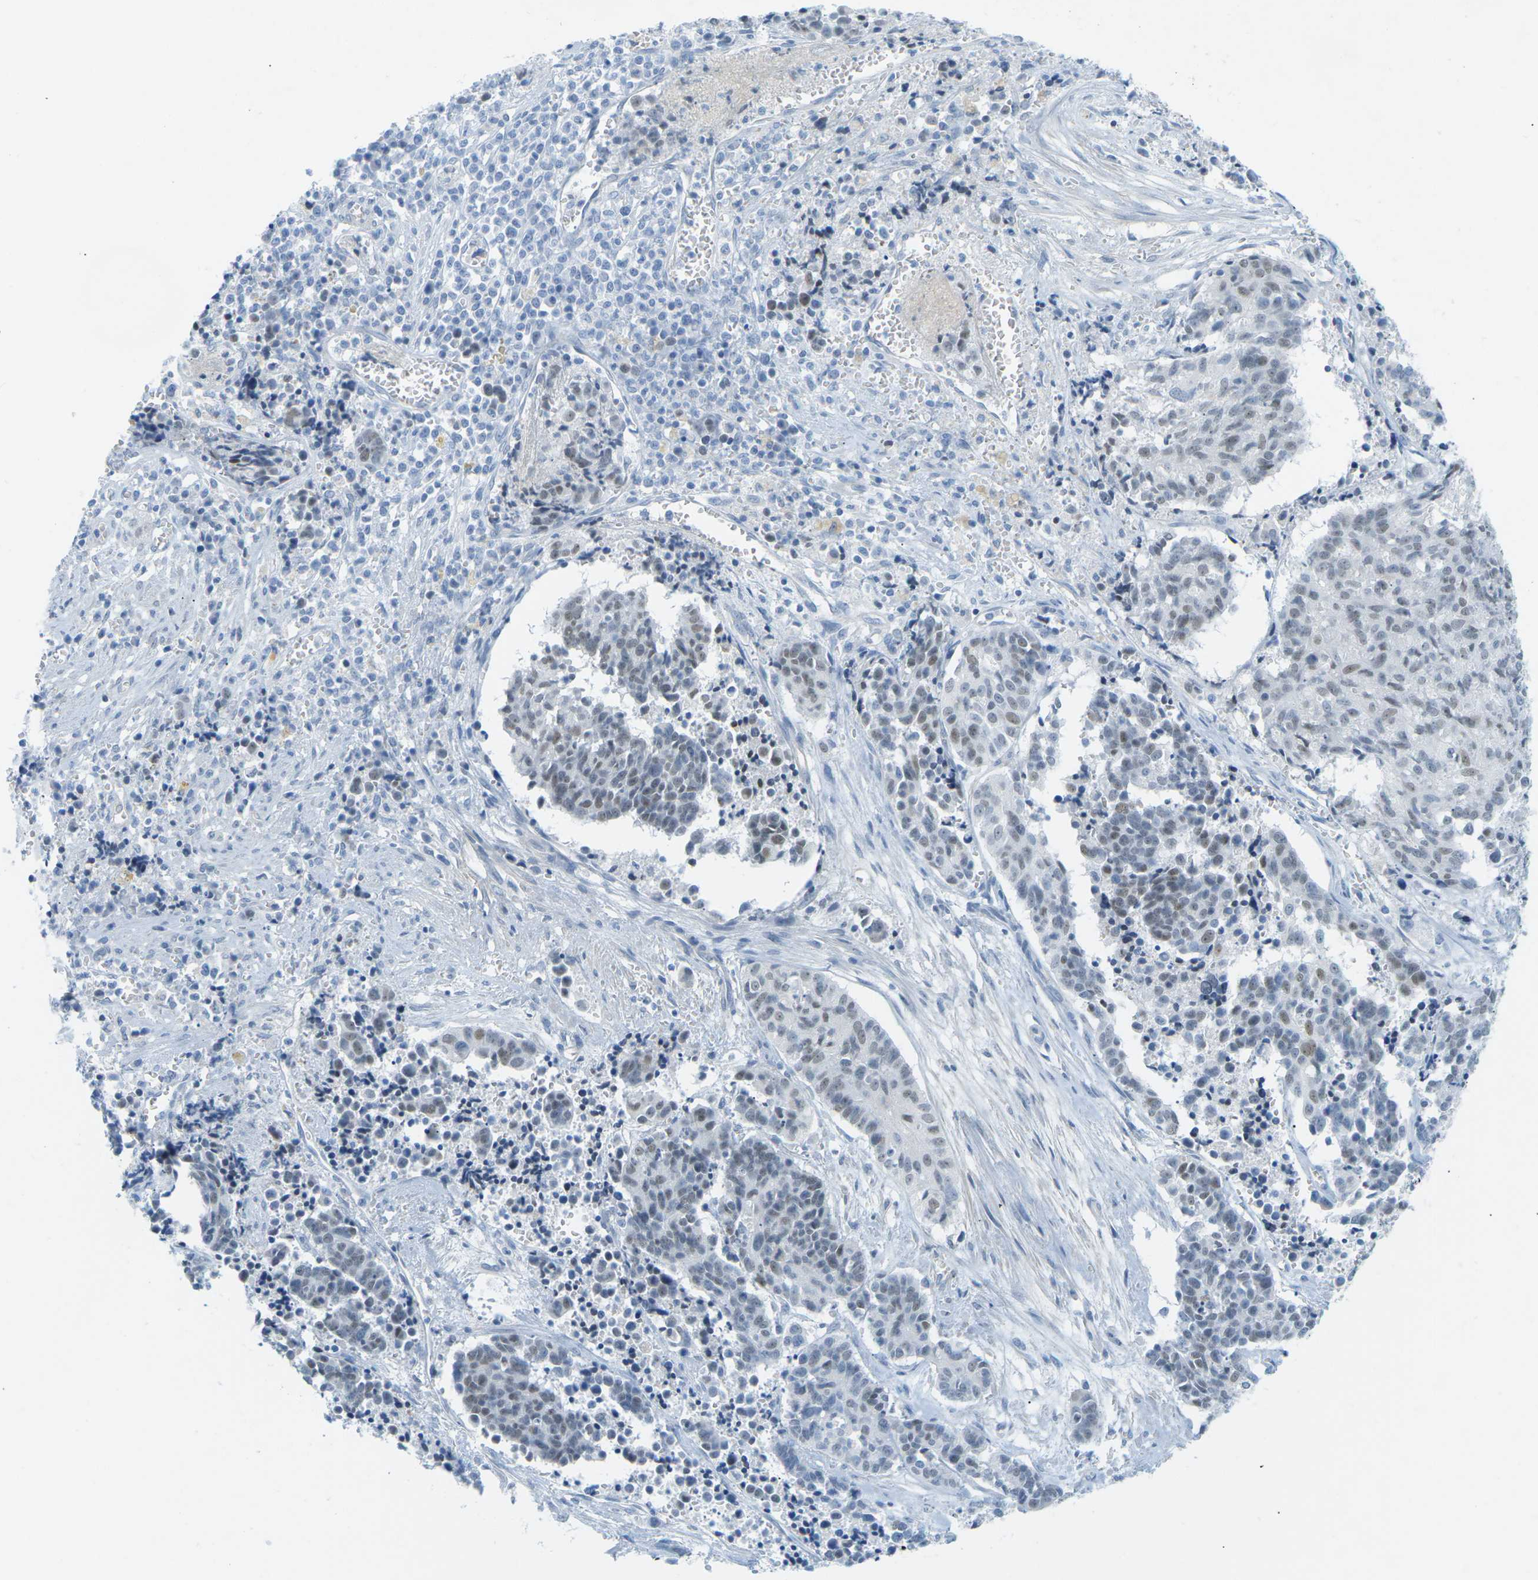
{"staining": {"intensity": "moderate", "quantity": "<25%", "location": "nuclear"}, "tissue": "cervical cancer", "cell_type": "Tumor cells", "image_type": "cancer", "snomed": [{"axis": "morphology", "description": "Squamous cell carcinoma, NOS"}, {"axis": "topography", "description": "Cervix"}], "caption": "A brown stain shows moderate nuclear positivity of a protein in cervical squamous cell carcinoma tumor cells.", "gene": "HLTF", "patient": {"sex": "female", "age": 35}}